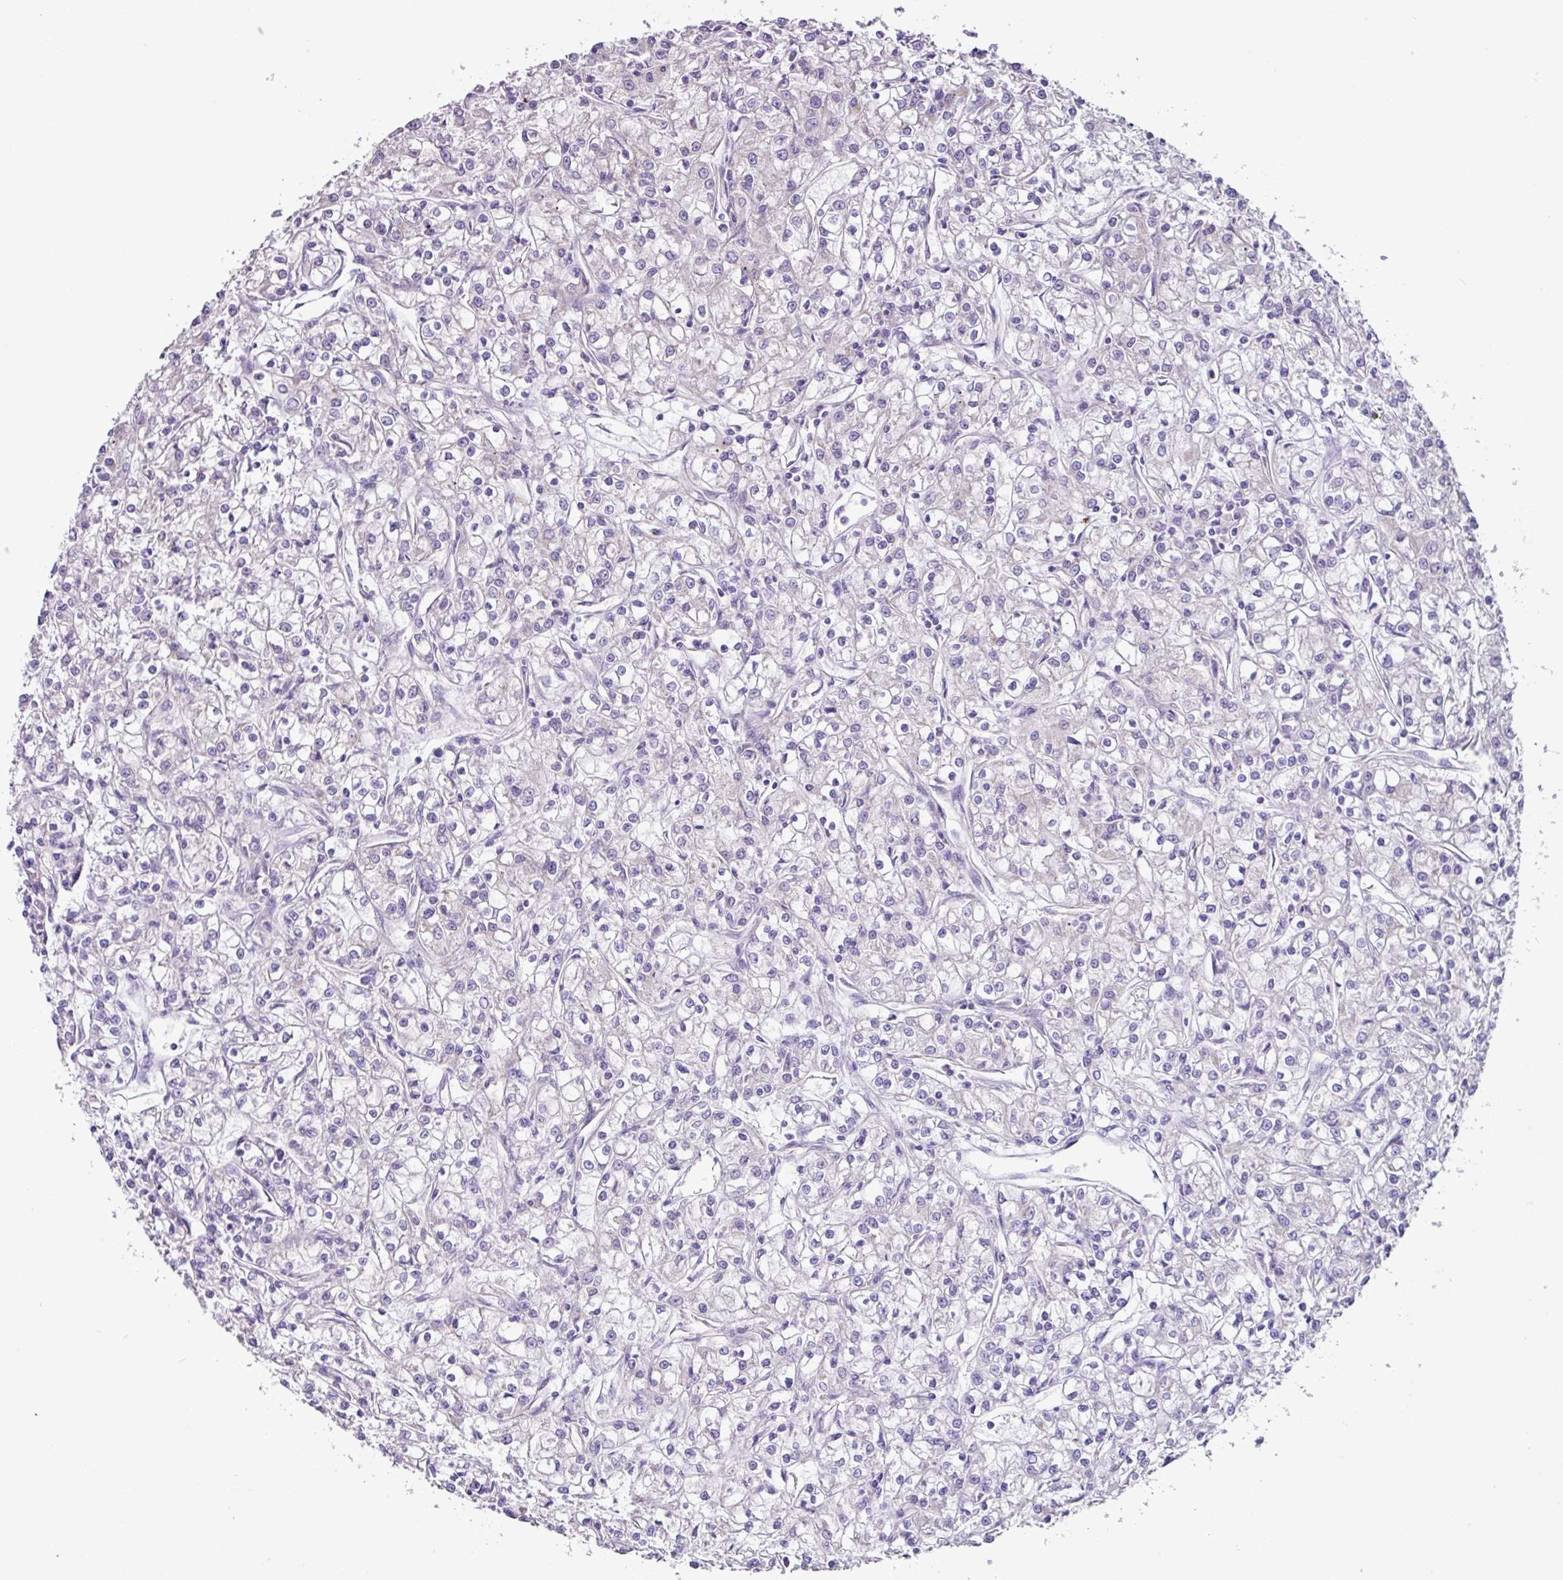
{"staining": {"intensity": "negative", "quantity": "none", "location": "none"}, "tissue": "renal cancer", "cell_type": "Tumor cells", "image_type": "cancer", "snomed": [{"axis": "morphology", "description": "Adenocarcinoma, NOS"}, {"axis": "topography", "description": "Kidney"}], "caption": "There is no significant staining in tumor cells of renal adenocarcinoma. (Stains: DAB immunohistochemistry (IHC) with hematoxylin counter stain, Microscopy: brightfield microscopy at high magnification).", "gene": "MRRF", "patient": {"sex": "female", "age": 59}}